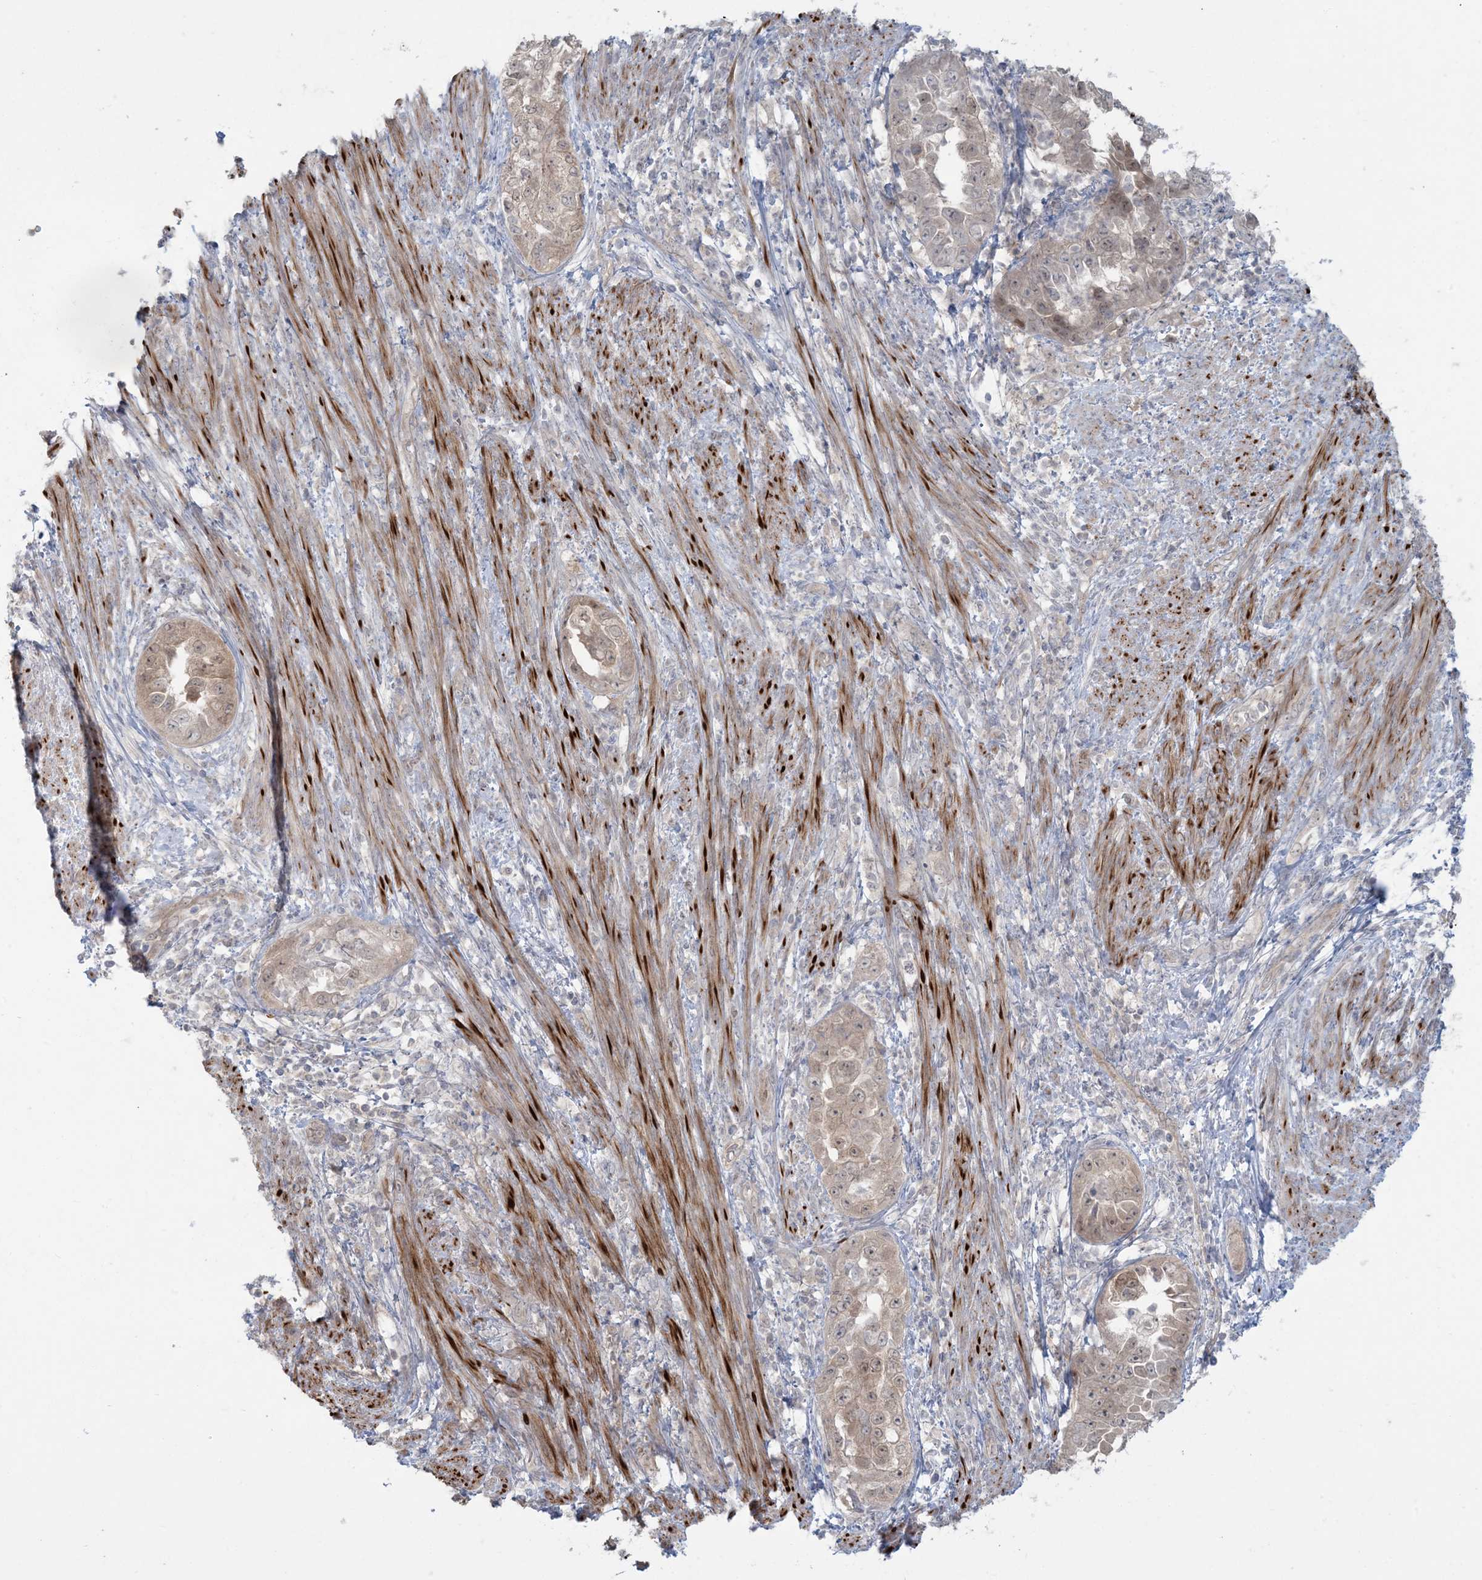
{"staining": {"intensity": "moderate", "quantity": "25%-75%", "location": "cytoplasmic/membranous,nuclear"}, "tissue": "endometrial cancer", "cell_type": "Tumor cells", "image_type": "cancer", "snomed": [{"axis": "morphology", "description": "Adenocarcinoma, NOS"}, {"axis": "topography", "description": "Endometrium"}], "caption": "Approximately 25%-75% of tumor cells in adenocarcinoma (endometrial) show moderate cytoplasmic/membranous and nuclear protein expression as visualized by brown immunohistochemical staining.", "gene": "NRBP2", "patient": {"sex": "female", "age": 85}}